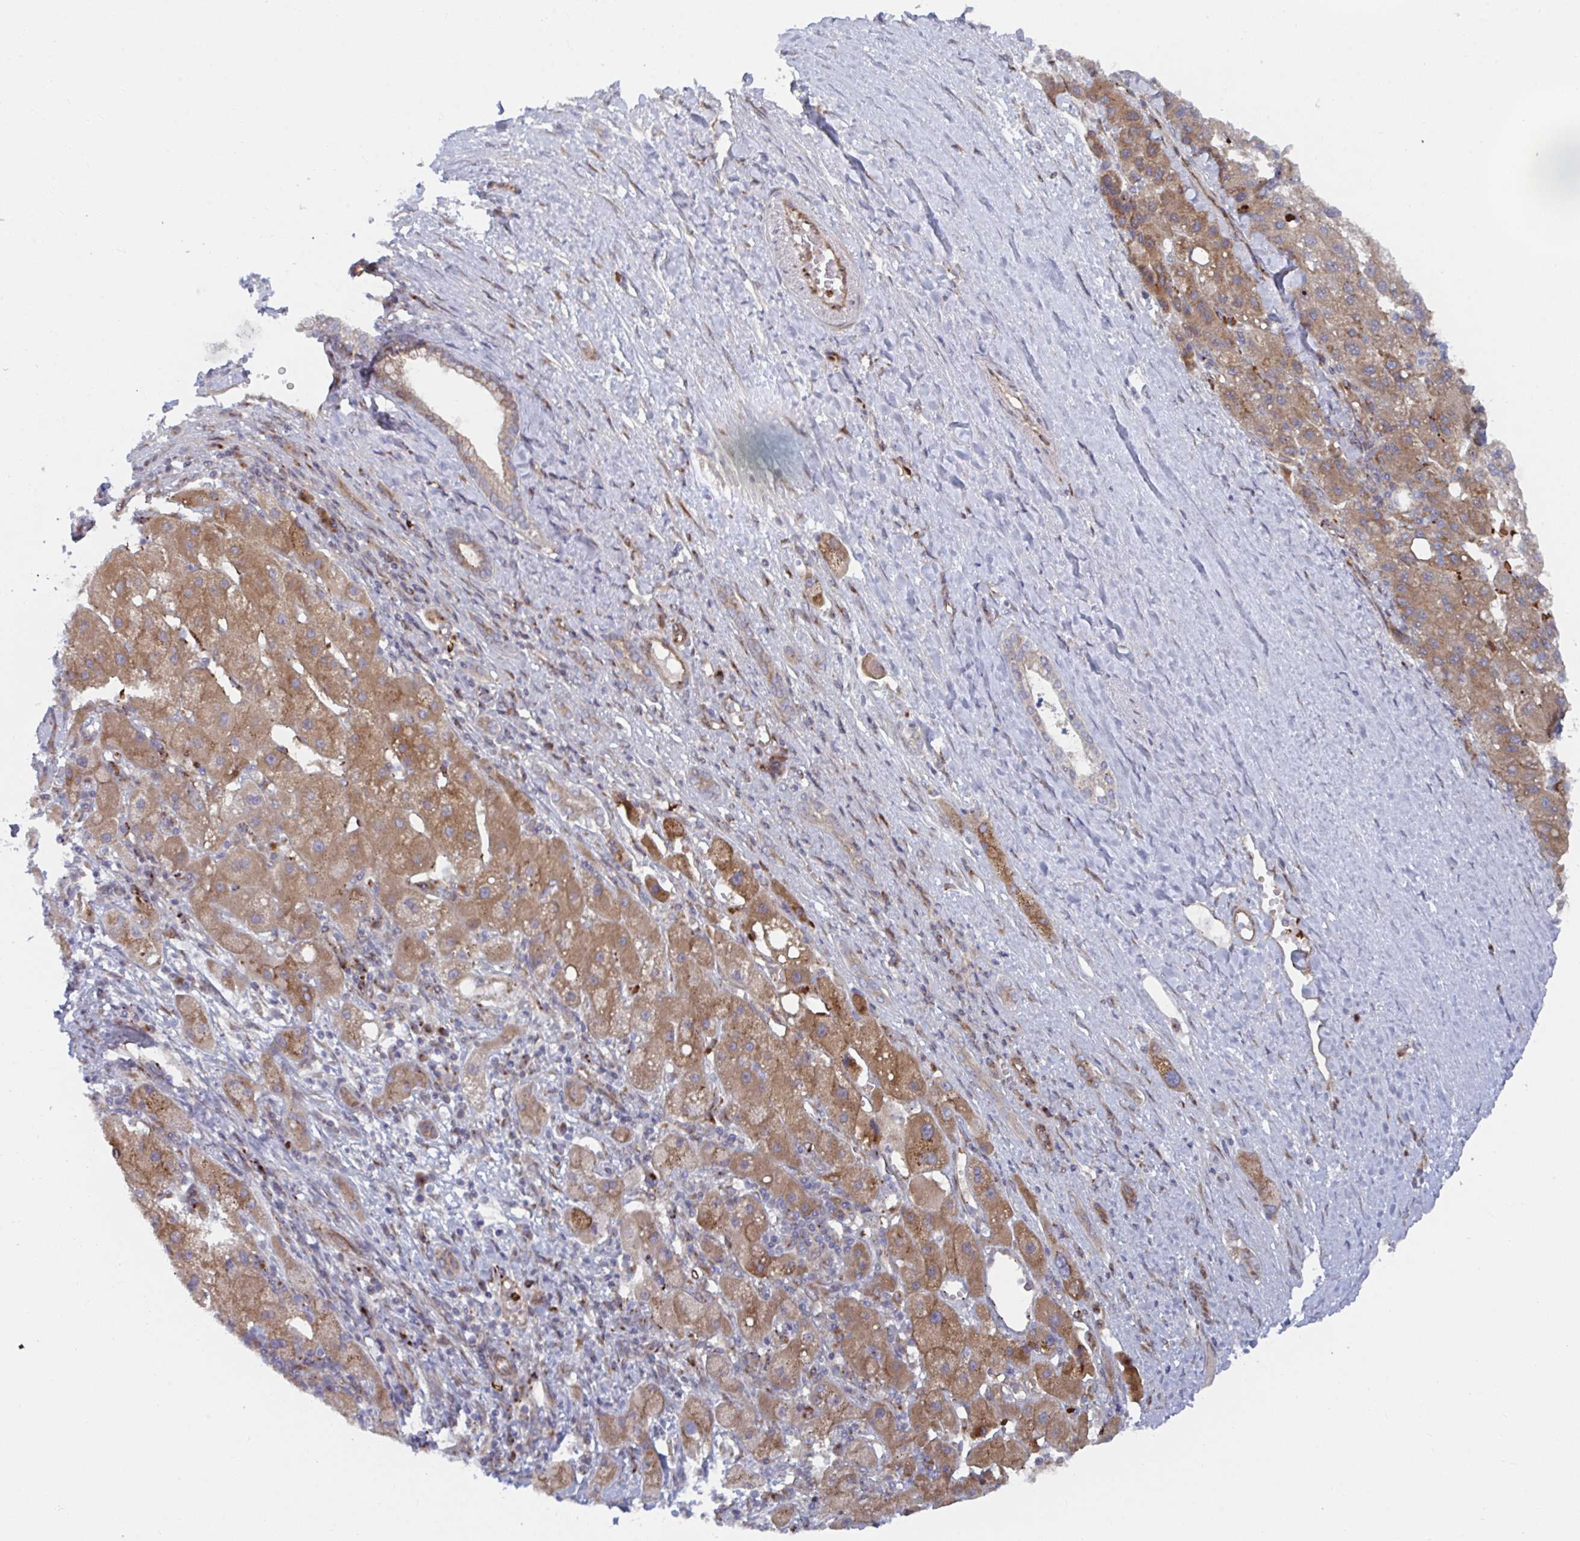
{"staining": {"intensity": "moderate", "quantity": ">75%", "location": "cytoplasmic/membranous"}, "tissue": "liver cancer", "cell_type": "Tumor cells", "image_type": "cancer", "snomed": [{"axis": "morphology", "description": "Carcinoma, Hepatocellular, NOS"}, {"axis": "topography", "description": "Liver"}], "caption": "Immunohistochemical staining of liver hepatocellular carcinoma reveals medium levels of moderate cytoplasmic/membranous protein staining in approximately >75% of tumor cells.", "gene": "FJX1", "patient": {"sex": "female", "age": 82}}